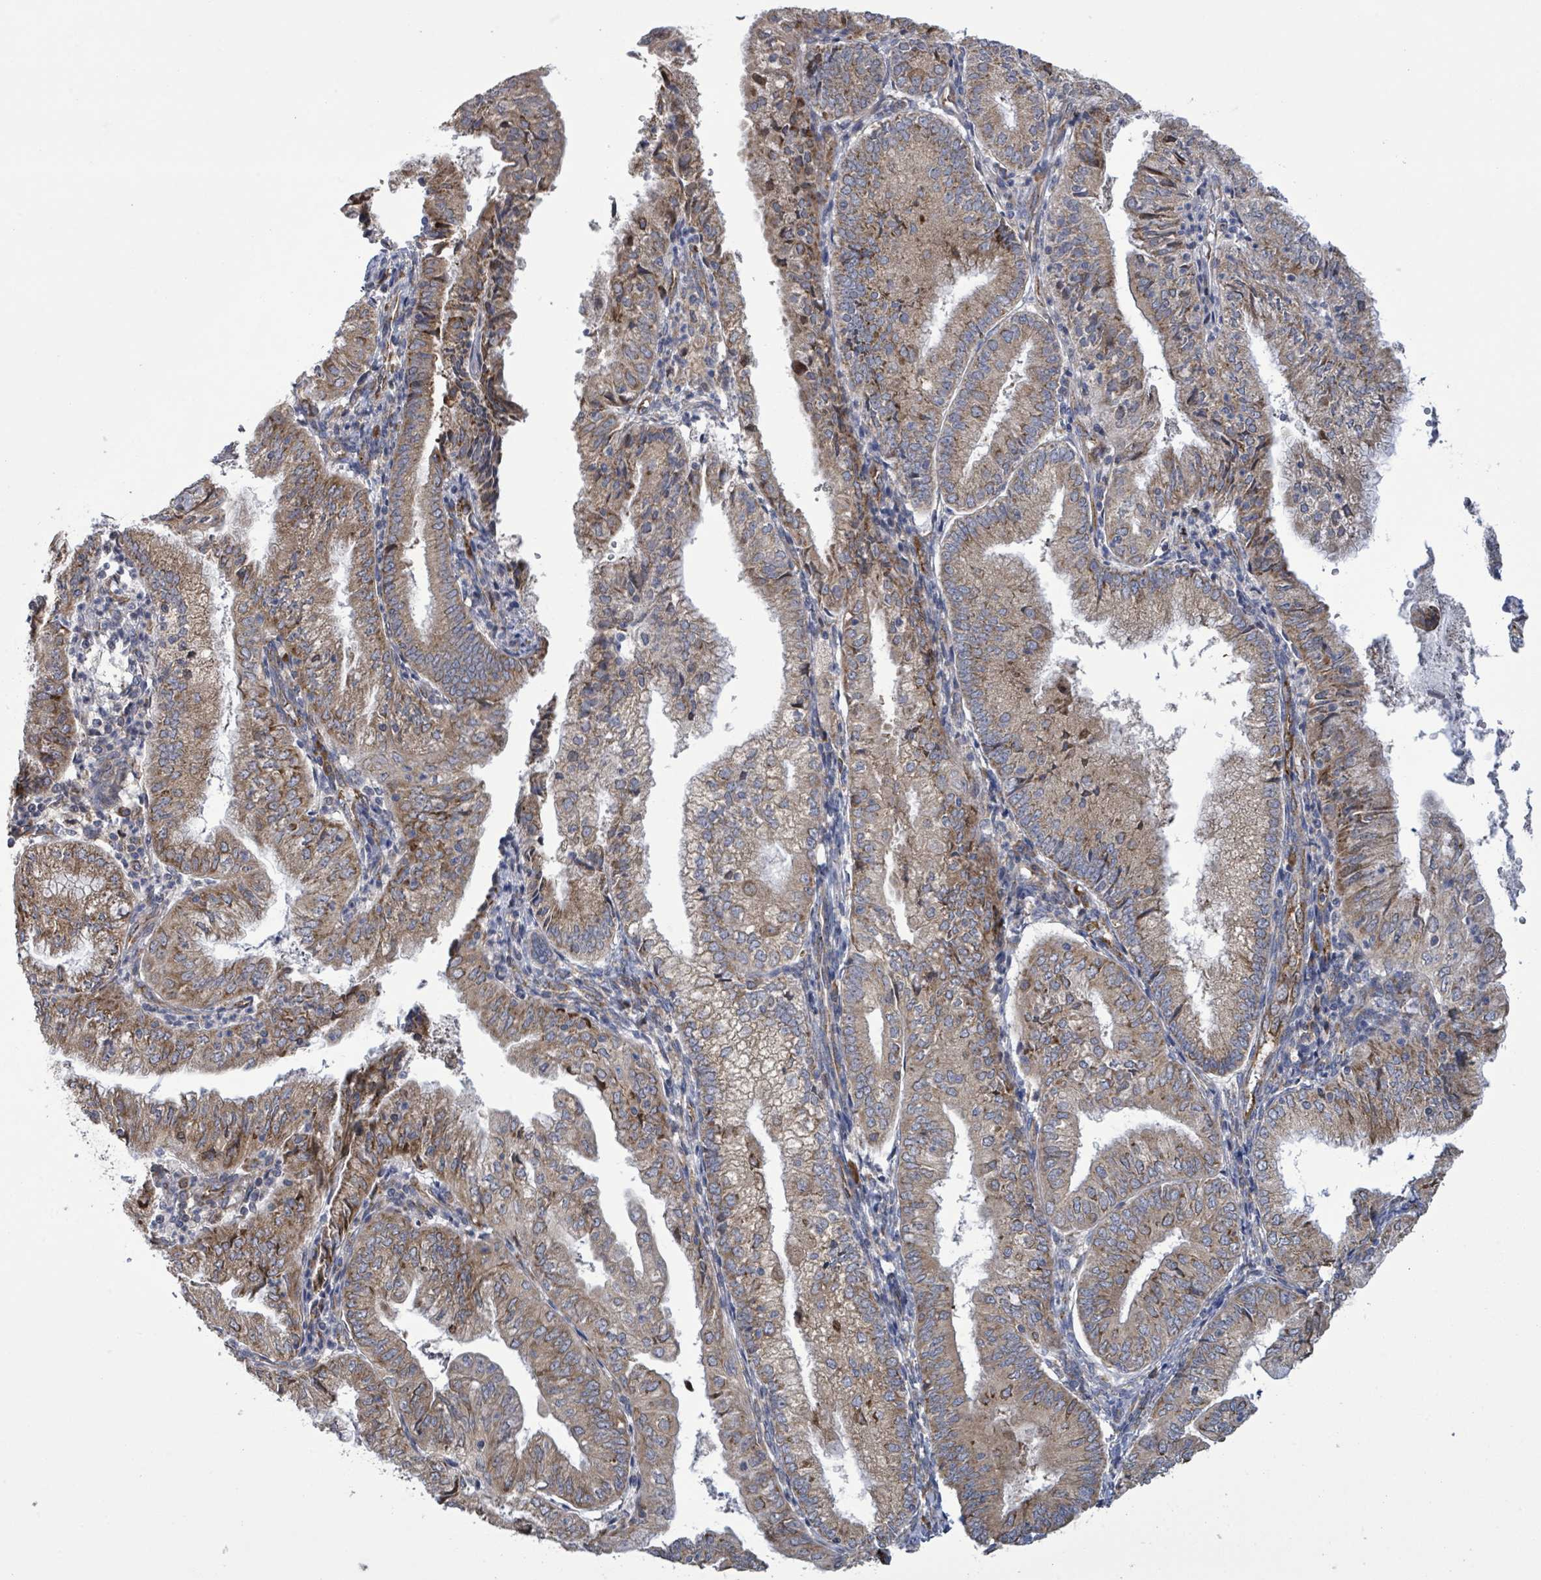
{"staining": {"intensity": "weak", "quantity": ">75%", "location": "cytoplasmic/membranous"}, "tissue": "endometrial cancer", "cell_type": "Tumor cells", "image_type": "cancer", "snomed": [{"axis": "morphology", "description": "Adenocarcinoma, NOS"}, {"axis": "topography", "description": "Endometrium"}], "caption": "Immunohistochemical staining of human endometrial adenocarcinoma reveals weak cytoplasmic/membranous protein positivity in about >75% of tumor cells.", "gene": "NOMO1", "patient": {"sex": "female", "age": 55}}